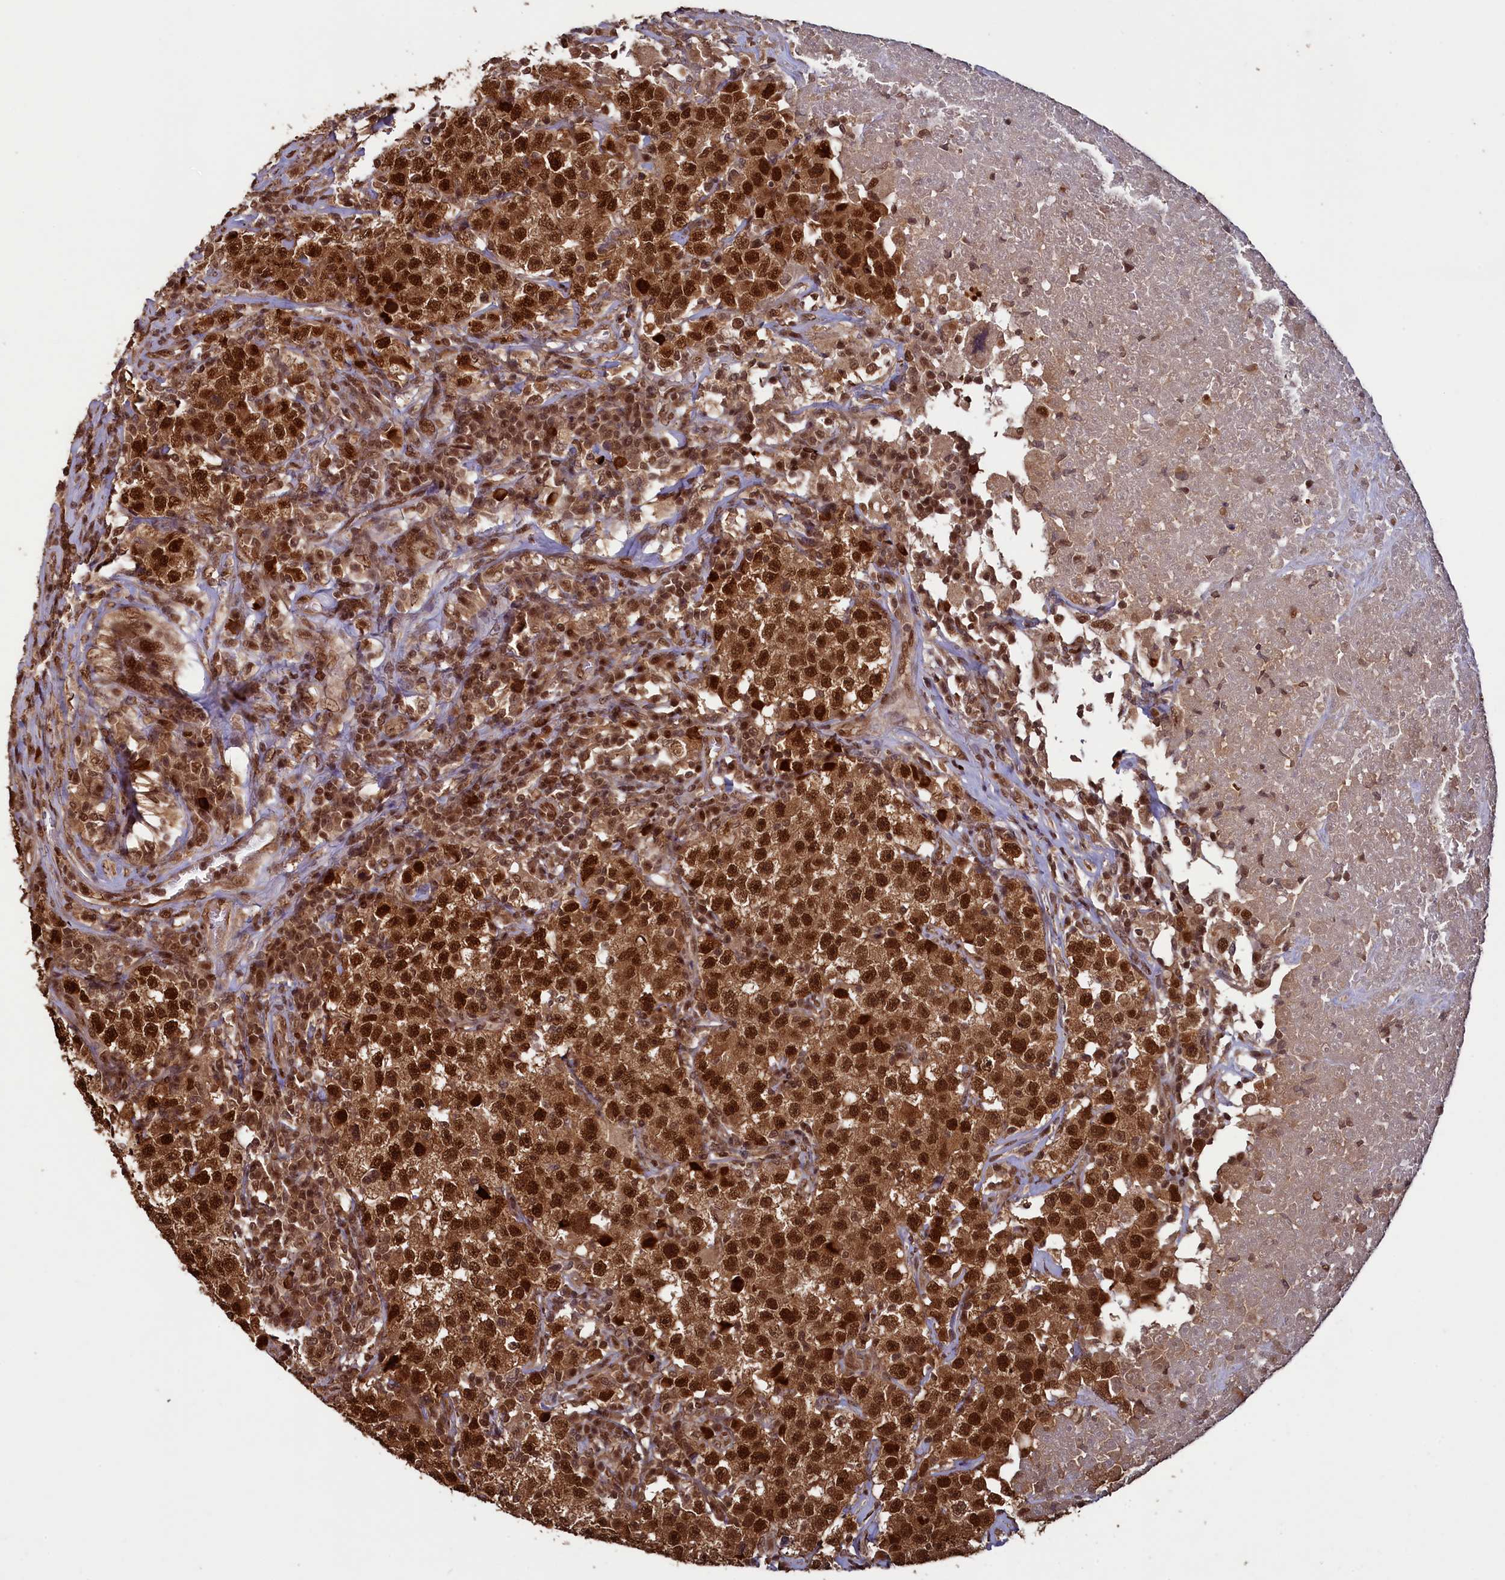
{"staining": {"intensity": "strong", "quantity": ">75%", "location": "cytoplasmic/membranous,nuclear"}, "tissue": "testis cancer", "cell_type": "Tumor cells", "image_type": "cancer", "snomed": [{"axis": "morphology", "description": "Seminoma, NOS"}, {"axis": "topography", "description": "Testis"}], "caption": "High-magnification brightfield microscopy of testis cancer stained with DAB (3,3'-diaminobenzidine) (brown) and counterstained with hematoxylin (blue). tumor cells exhibit strong cytoplasmic/membranous and nuclear expression is identified in approximately>75% of cells.", "gene": "NAE1", "patient": {"sex": "male", "age": 22}}